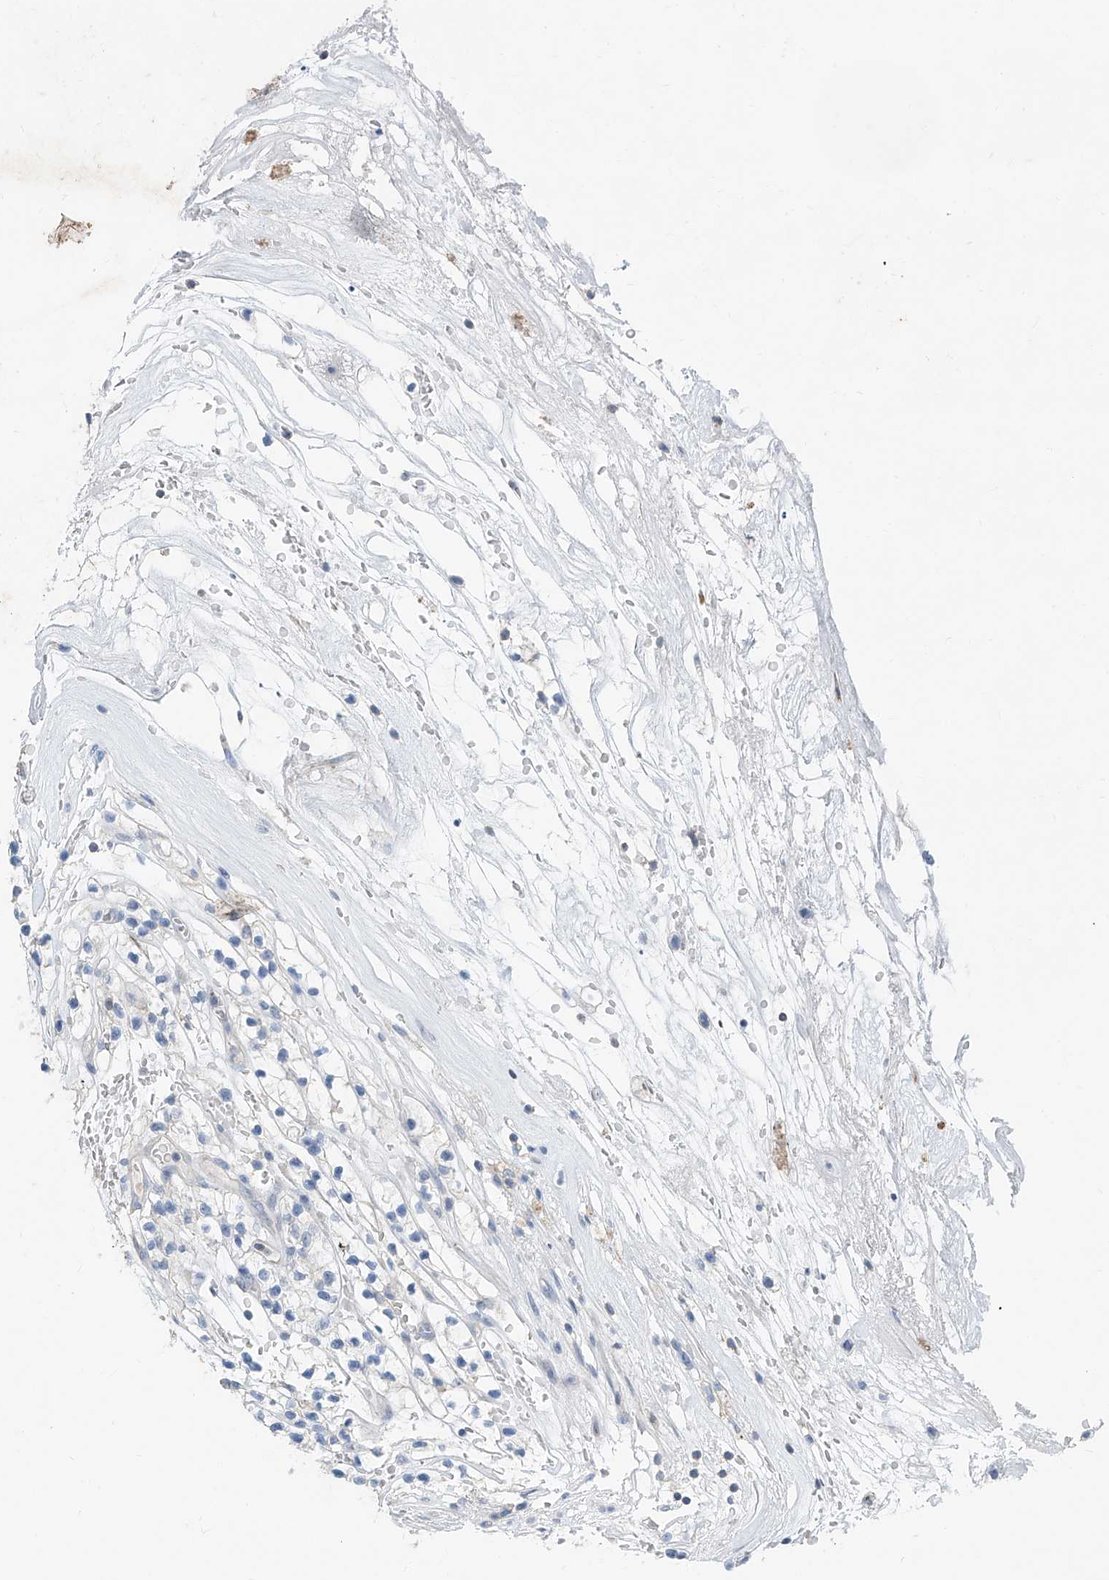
{"staining": {"intensity": "negative", "quantity": "none", "location": "none"}, "tissue": "renal cancer", "cell_type": "Tumor cells", "image_type": "cancer", "snomed": [{"axis": "morphology", "description": "Adenocarcinoma, NOS"}, {"axis": "topography", "description": "Kidney"}], "caption": "Renal cancer stained for a protein using IHC shows no expression tumor cells.", "gene": "ANKRD34A", "patient": {"sex": "female", "age": 57}}